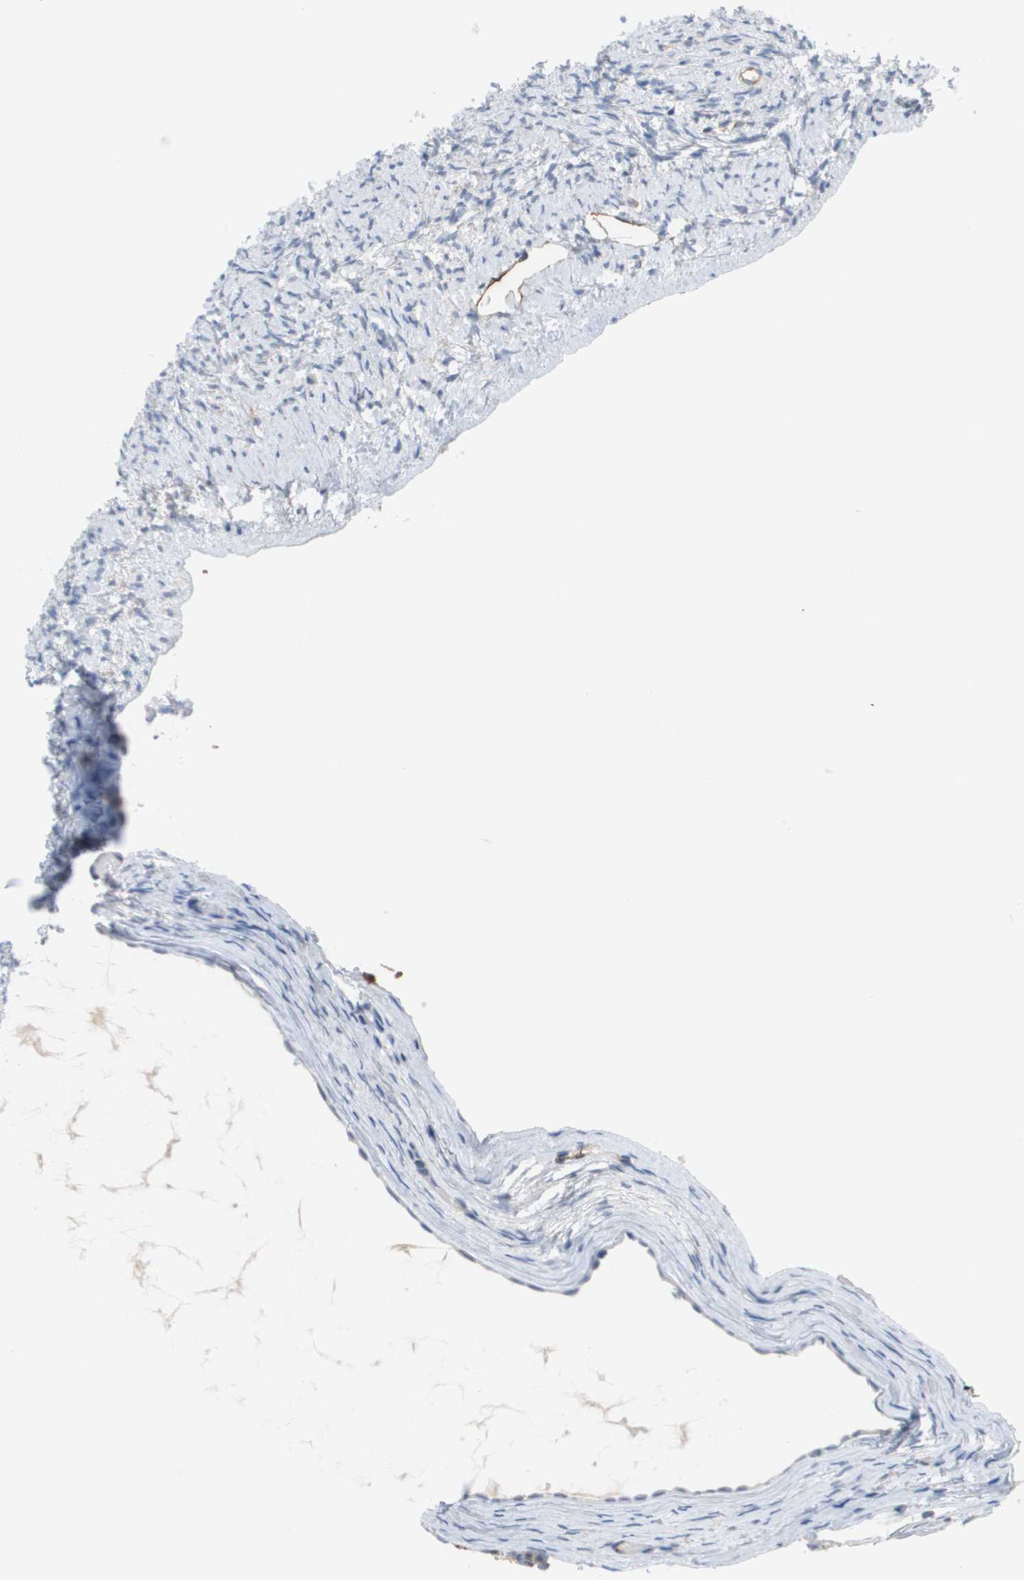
{"staining": {"intensity": "negative", "quantity": "none", "location": "none"}, "tissue": "ovary", "cell_type": "Ovarian stroma cells", "image_type": "normal", "snomed": [{"axis": "morphology", "description": "Normal tissue, NOS"}, {"axis": "topography", "description": "Ovary"}], "caption": "A high-resolution histopathology image shows immunohistochemistry (IHC) staining of benign ovary, which shows no significant staining in ovarian stroma cells.", "gene": "ANGPT2", "patient": {"sex": "female", "age": 33}}